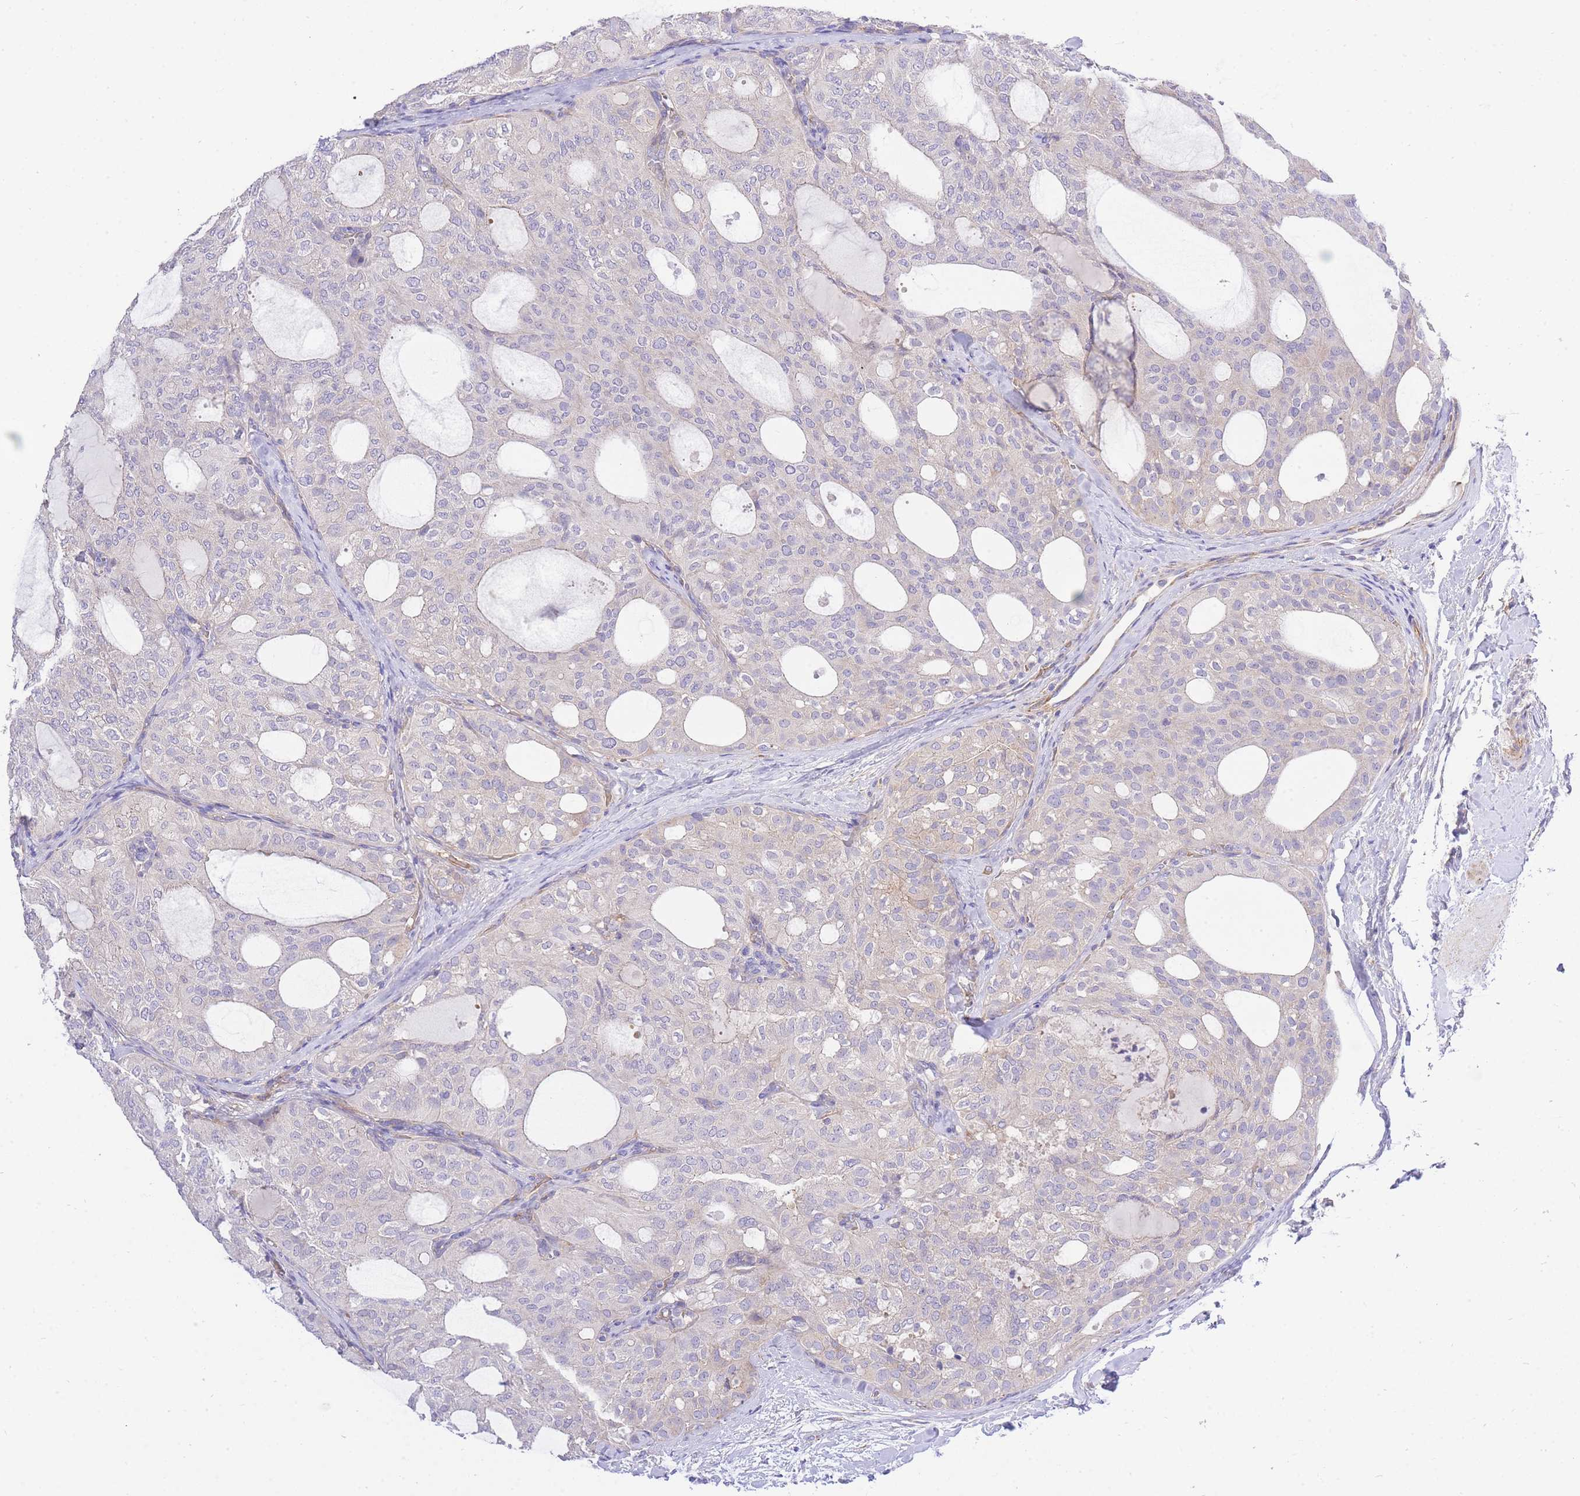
{"staining": {"intensity": "moderate", "quantity": "25%-75%", "location": "cytoplasmic/membranous"}, "tissue": "thyroid cancer", "cell_type": "Tumor cells", "image_type": "cancer", "snomed": [{"axis": "morphology", "description": "Follicular adenoma carcinoma, NOS"}, {"axis": "topography", "description": "Thyroid gland"}], "caption": "Immunohistochemical staining of thyroid cancer shows medium levels of moderate cytoplasmic/membranous positivity in approximately 25%-75% of tumor cells.", "gene": "INSYN2B", "patient": {"sex": "male", "age": 75}}